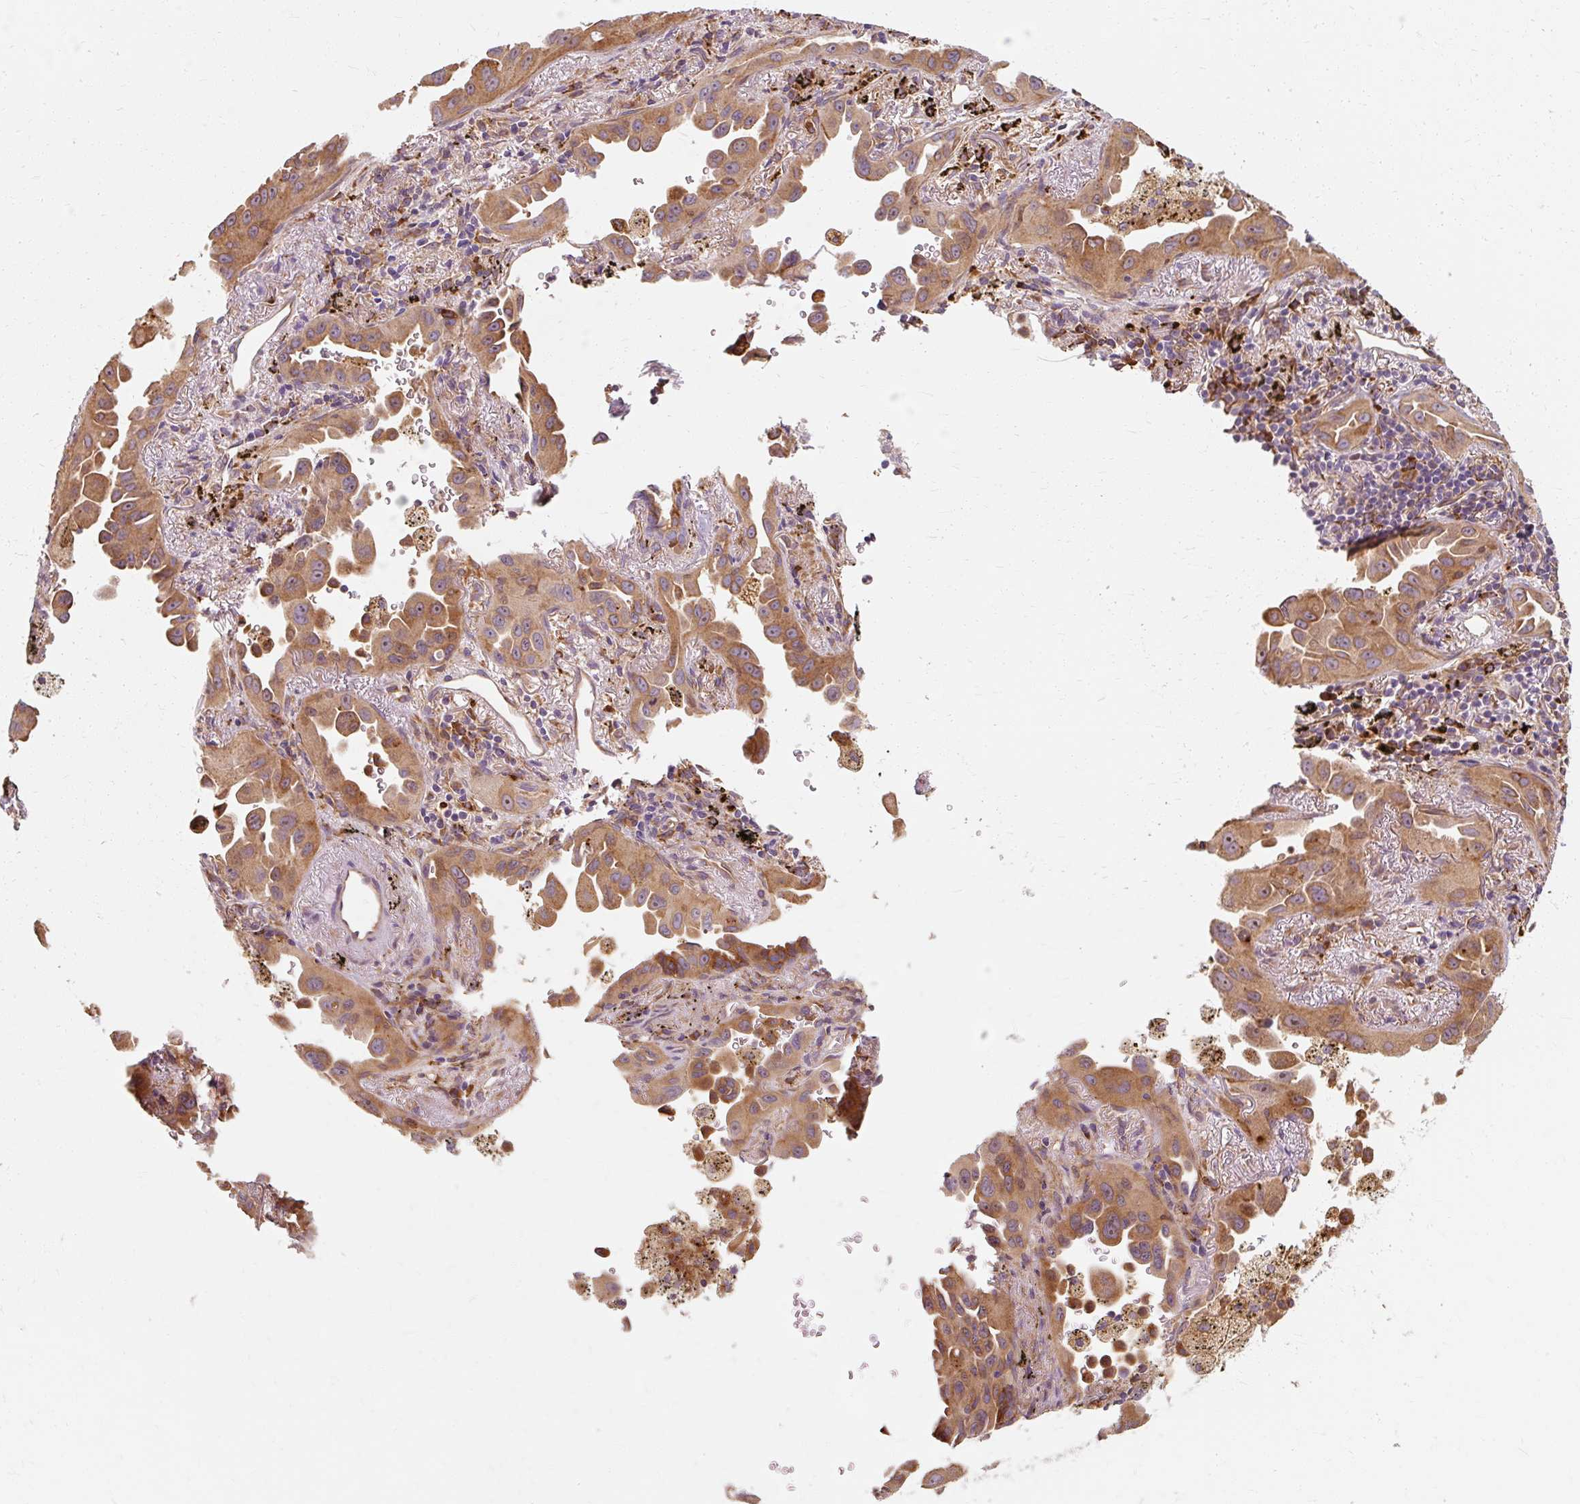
{"staining": {"intensity": "moderate", "quantity": ">75%", "location": "cytoplasmic/membranous"}, "tissue": "lung cancer", "cell_type": "Tumor cells", "image_type": "cancer", "snomed": [{"axis": "morphology", "description": "Adenocarcinoma, NOS"}, {"axis": "topography", "description": "Lung"}], "caption": "Lung adenocarcinoma stained with a protein marker exhibits moderate staining in tumor cells.", "gene": "TBC1D4", "patient": {"sex": "male", "age": 68}}